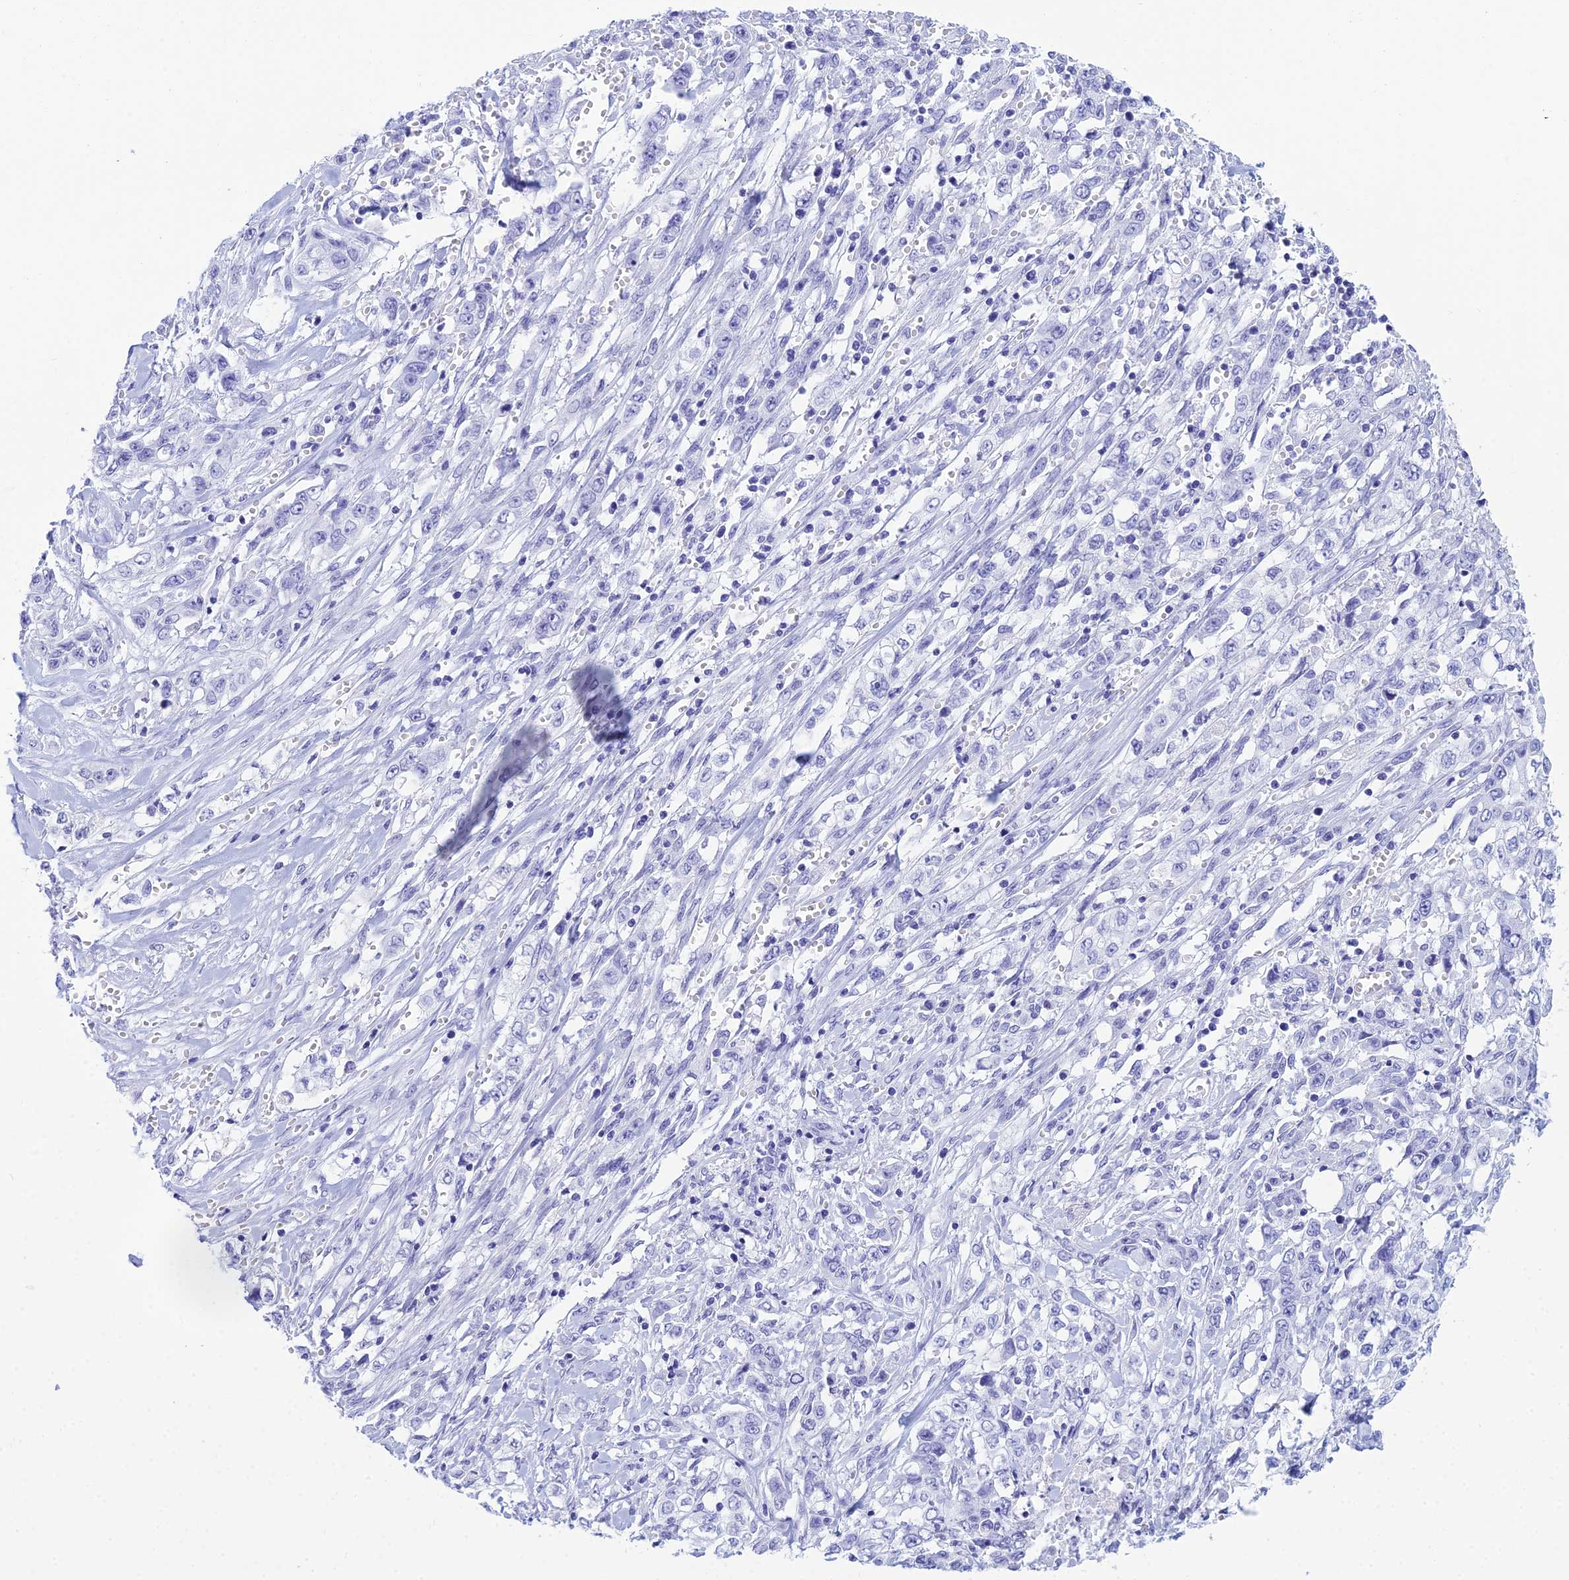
{"staining": {"intensity": "negative", "quantity": "none", "location": "none"}, "tissue": "stomach cancer", "cell_type": "Tumor cells", "image_type": "cancer", "snomed": [{"axis": "morphology", "description": "Adenocarcinoma, NOS"}, {"axis": "topography", "description": "Stomach, upper"}], "caption": "Immunohistochemistry image of neoplastic tissue: human stomach adenocarcinoma stained with DAB exhibits no significant protein positivity in tumor cells.", "gene": "PATE4", "patient": {"sex": "male", "age": 62}}